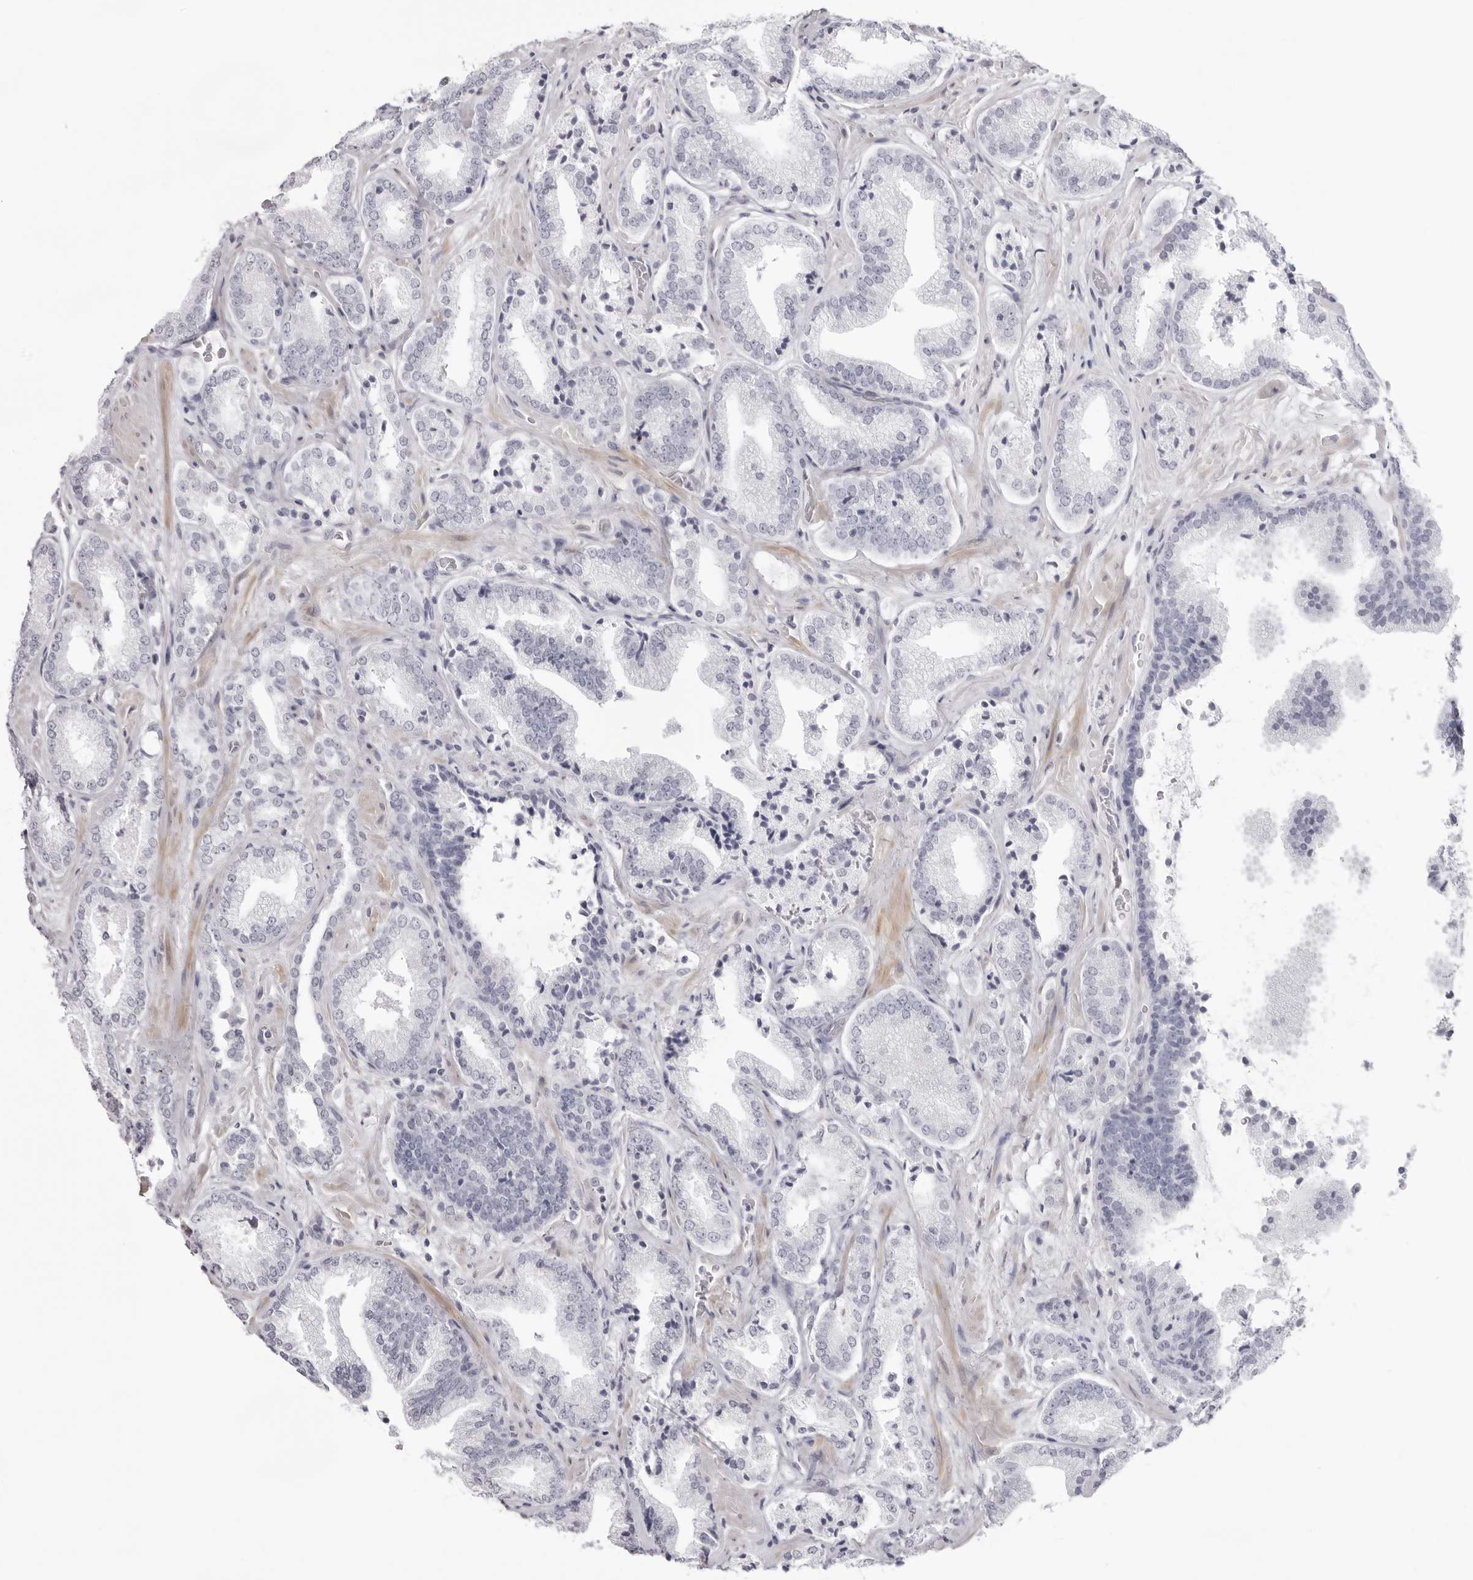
{"staining": {"intensity": "negative", "quantity": "none", "location": "none"}, "tissue": "prostate cancer", "cell_type": "Tumor cells", "image_type": "cancer", "snomed": [{"axis": "morphology", "description": "Adenocarcinoma, Low grade"}, {"axis": "topography", "description": "Prostate"}], "caption": "DAB (3,3'-diaminobenzidine) immunohistochemical staining of prostate cancer shows no significant expression in tumor cells.", "gene": "INSL3", "patient": {"sex": "male", "age": 62}}